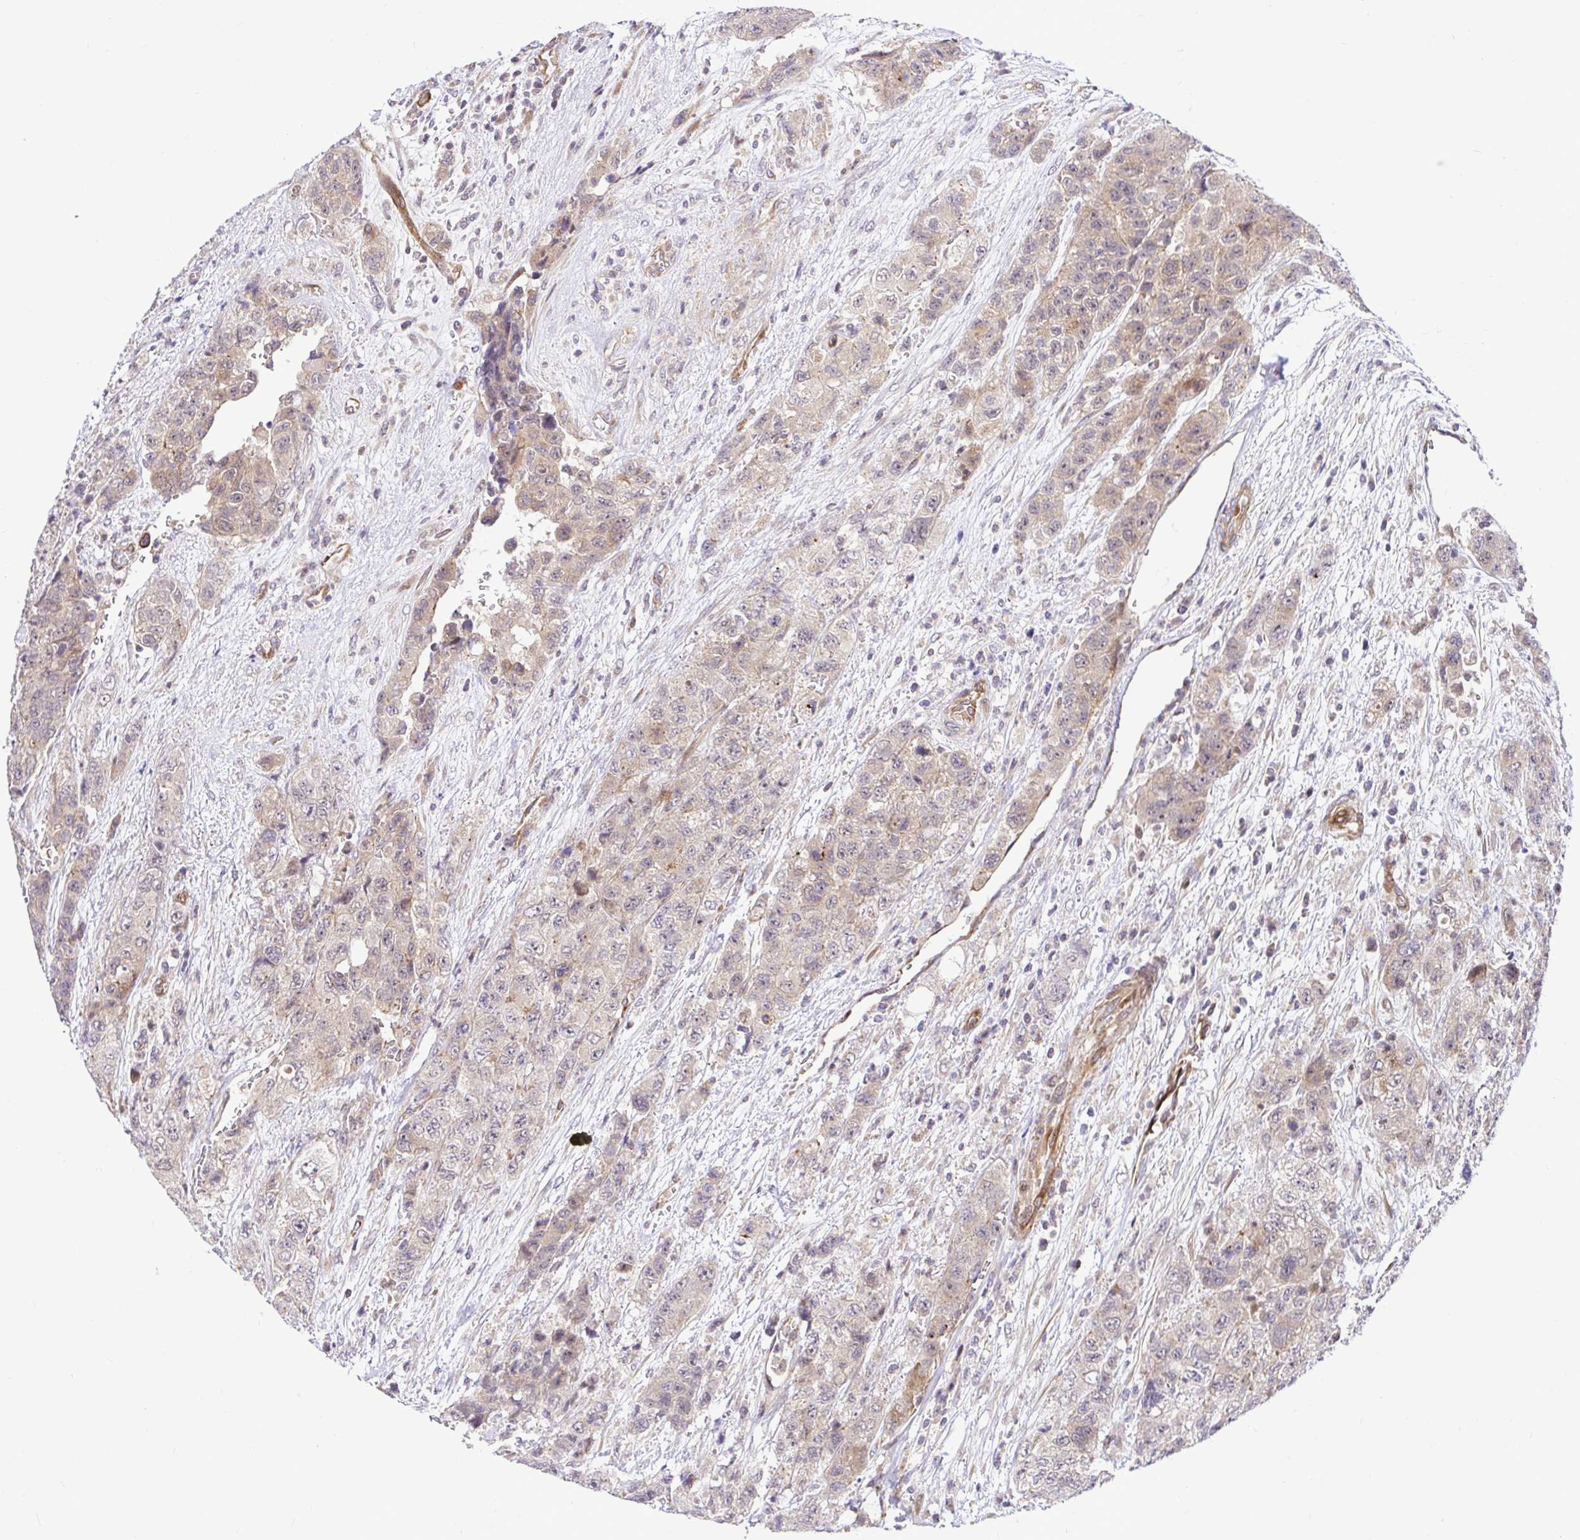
{"staining": {"intensity": "weak", "quantity": "<25%", "location": "cytoplasmic/membranous"}, "tissue": "urothelial cancer", "cell_type": "Tumor cells", "image_type": "cancer", "snomed": [{"axis": "morphology", "description": "Urothelial carcinoma, High grade"}, {"axis": "topography", "description": "Urinary bladder"}], "caption": "The immunohistochemistry micrograph has no significant expression in tumor cells of high-grade urothelial carcinoma tissue.", "gene": "TRIM55", "patient": {"sex": "female", "age": 78}}